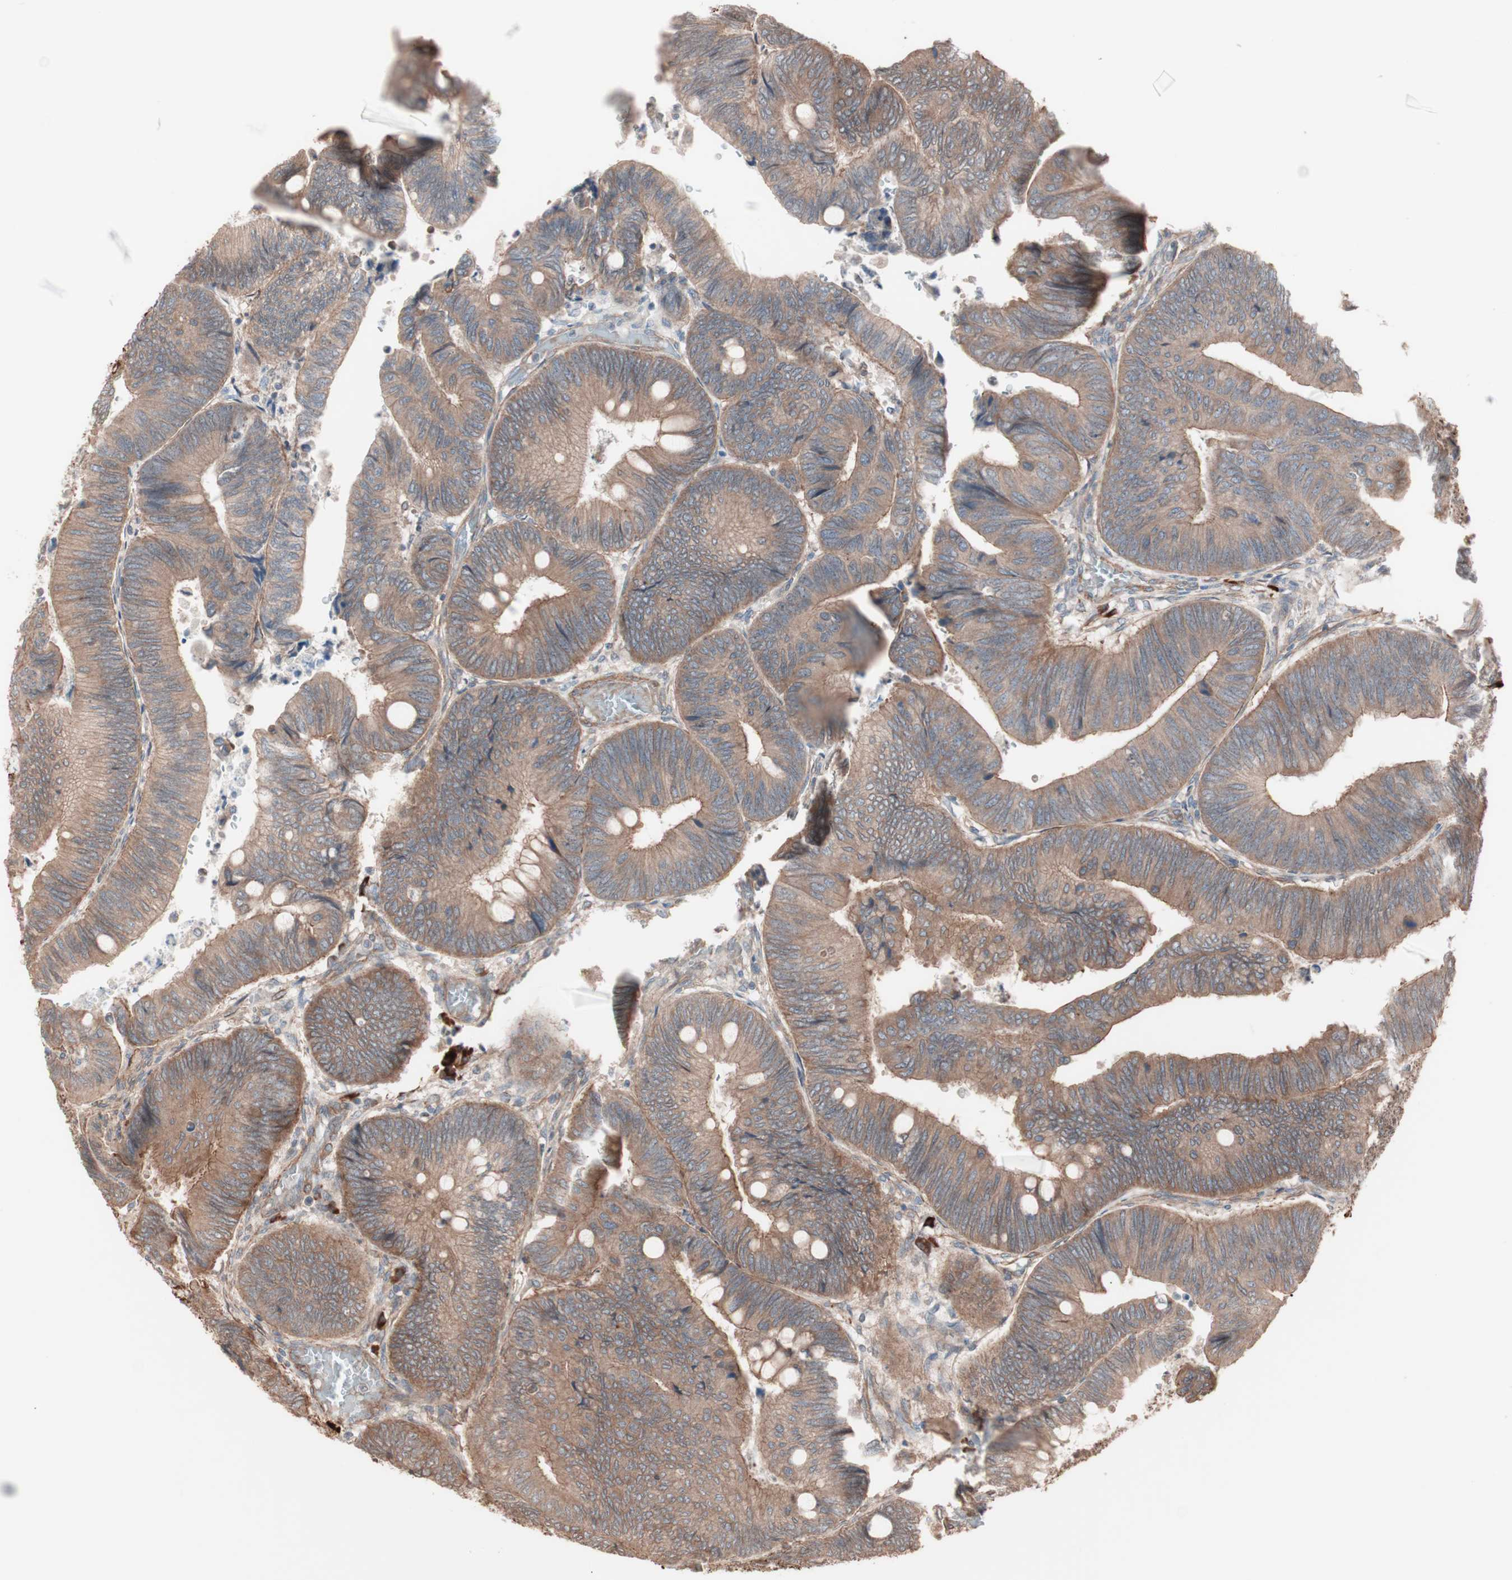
{"staining": {"intensity": "moderate", "quantity": ">75%", "location": "cytoplasmic/membranous"}, "tissue": "colorectal cancer", "cell_type": "Tumor cells", "image_type": "cancer", "snomed": [{"axis": "morphology", "description": "Normal tissue, NOS"}, {"axis": "morphology", "description": "Adenocarcinoma, NOS"}, {"axis": "topography", "description": "Rectum"}, {"axis": "topography", "description": "Peripheral nerve tissue"}], "caption": "IHC histopathology image of colorectal cancer stained for a protein (brown), which demonstrates medium levels of moderate cytoplasmic/membranous staining in approximately >75% of tumor cells.", "gene": "ALG5", "patient": {"sex": "male", "age": 92}}